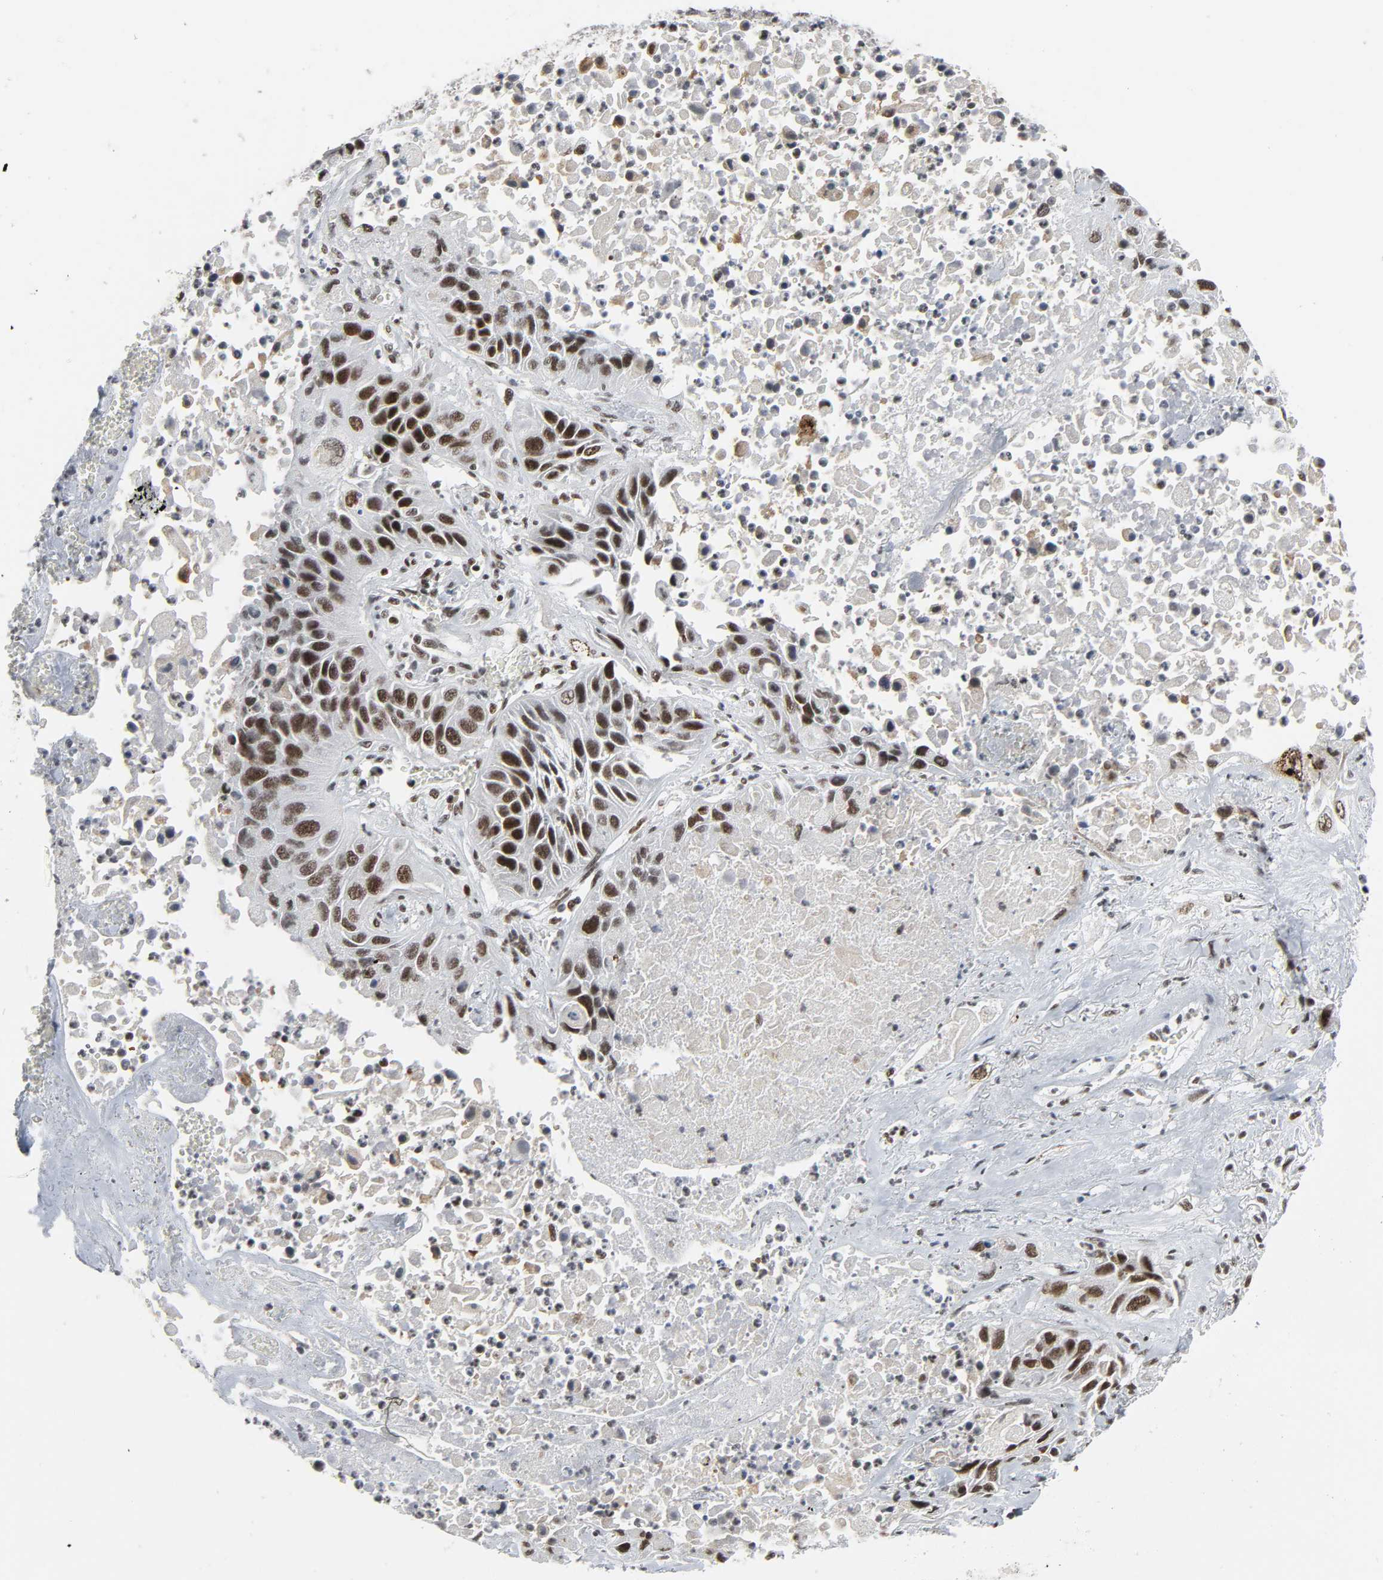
{"staining": {"intensity": "strong", "quantity": ">75%", "location": "nuclear"}, "tissue": "lung cancer", "cell_type": "Tumor cells", "image_type": "cancer", "snomed": [{"axis": "morphology", "description": "Squamous cell carcinoma, NOS"}, {"axis": "topography", "description": "Lung"}], "caption": "IHC (DAB (3,3'-diaminobenzidine)) staining of lung squamous cell carcinoma reveals strong nuclear protein positivity in approximately >75% of tumor cells. (DAB IHC with brightfield microscopy, high magnification).", "gene": "CDK7", "patient": {"sex": "female", "age": 76}}